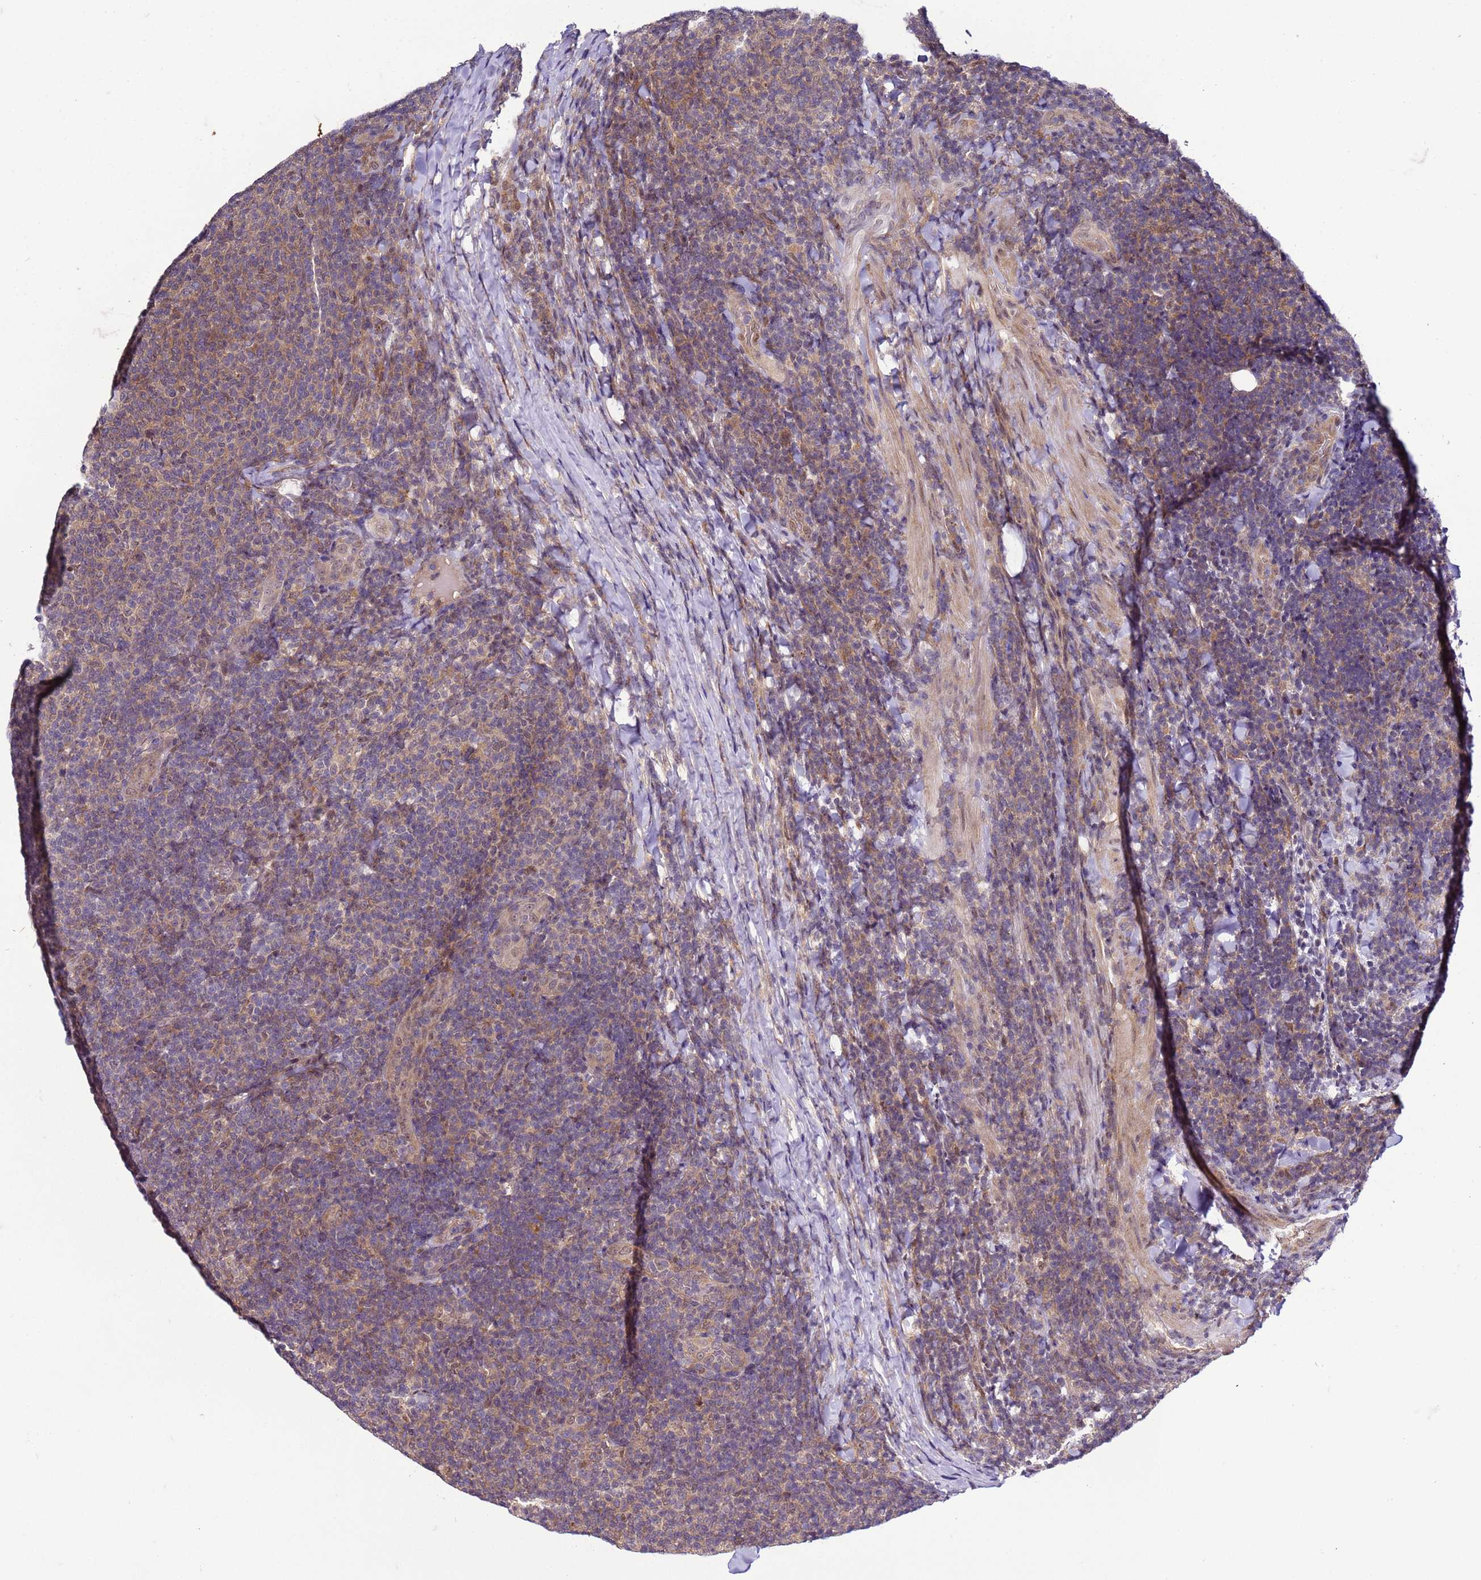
{"staining": {"intensity": "weak", "quantity": "<25%", "location": "nuclear"}, "tissue": "lymphoma", "cell_type": "Tumor cells", "image_type": "cancer", "snomed": [{"axis": "morphology", "description": "Malignant lymphoma, non-Hodgkin's type, Low grade"}, {"axis": "topography", "description": "Lymph node"}], "caption": "Tumor cells show no significant protein staining in low-grade malignant lymphoma, non-Hodgkin's type.", "gene": "GEN1", "patient": {"sex": "male", "age": 66}}